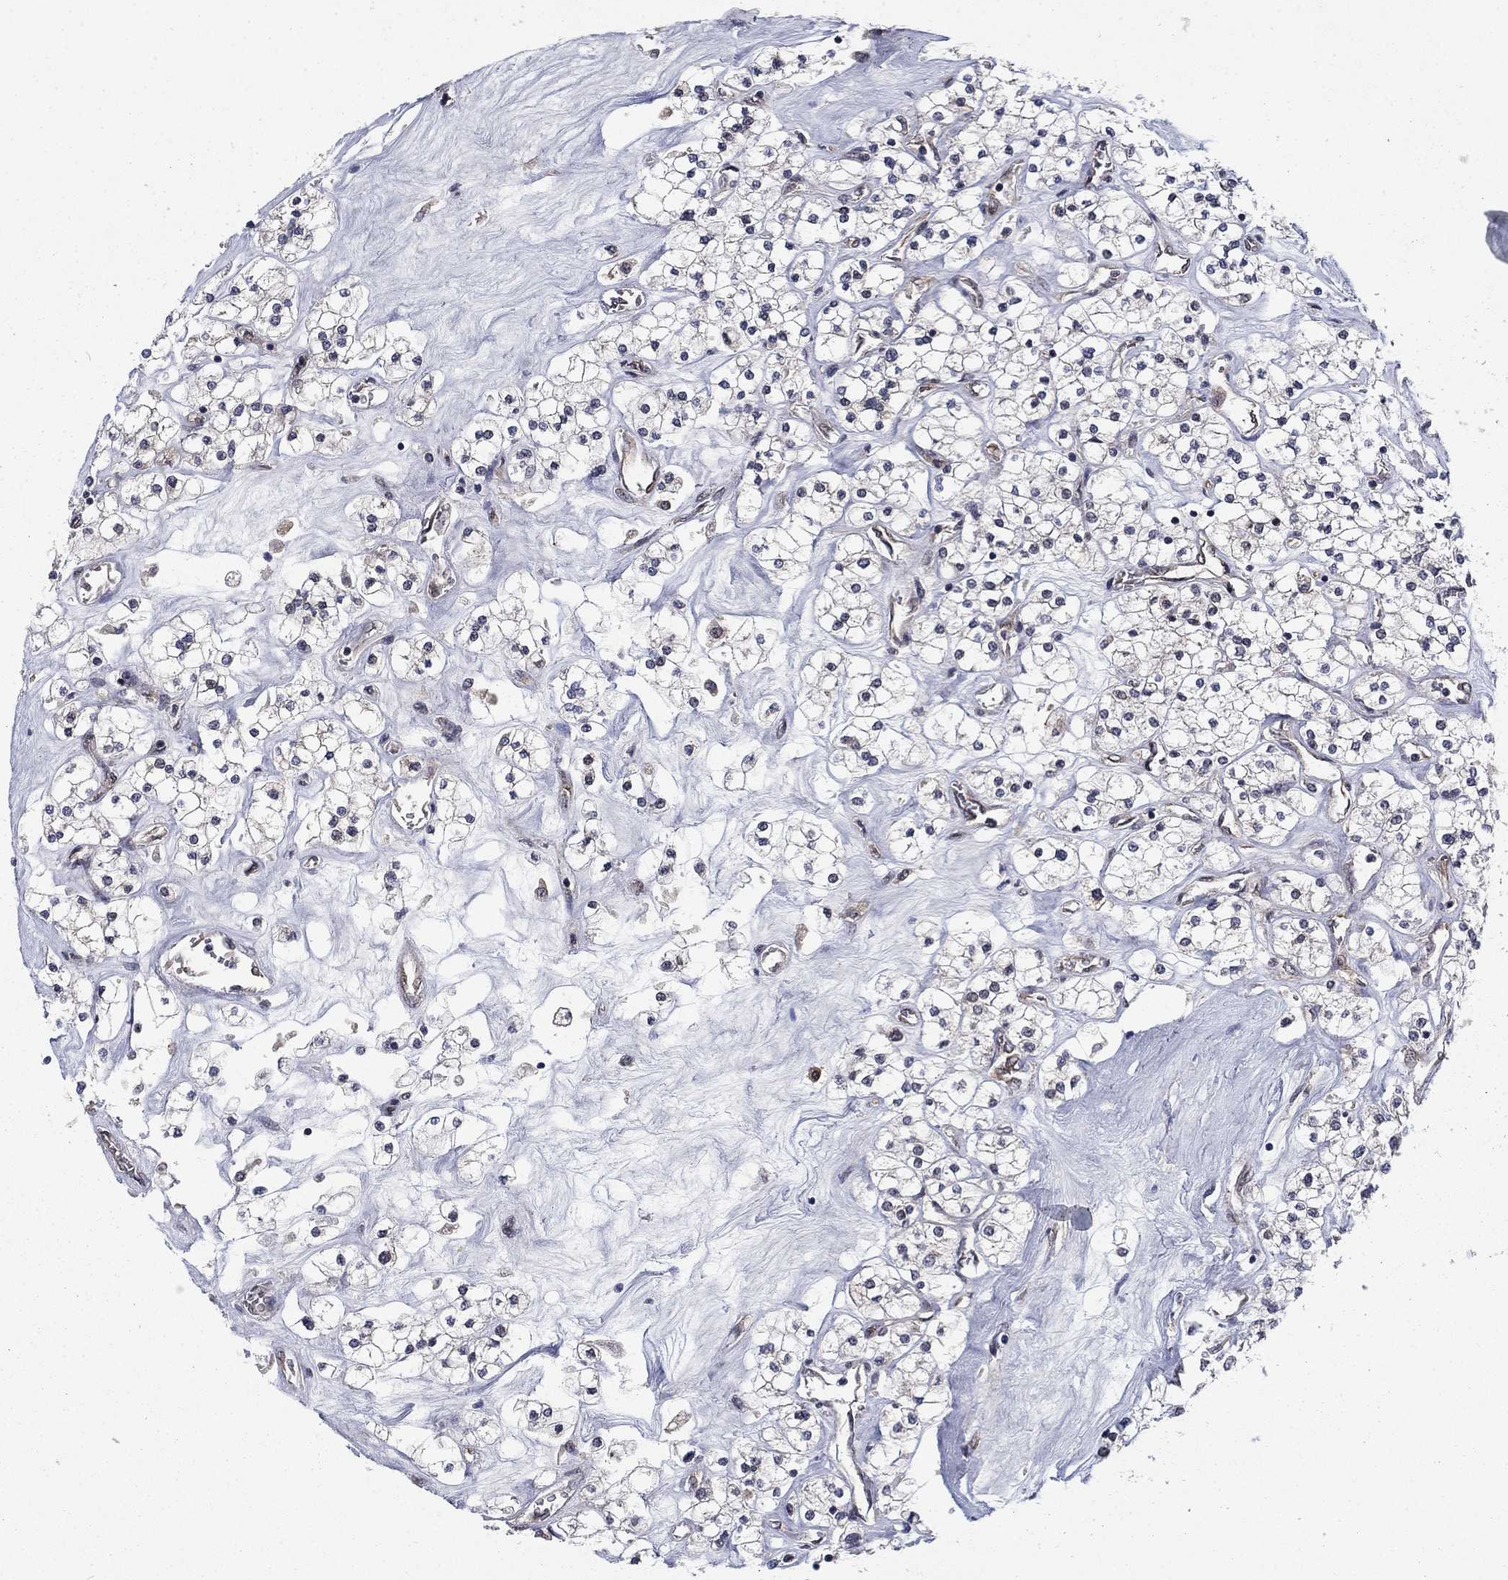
{"staining": {"intensity": "negative", "quantity": "none", "location": "none"}, "tissue": "renal cancer", "cell_type": "Tumor cells", "image_type": "cancer", "snomed": [{"axis": "morphology", "description": "Adenocarcinoma, NOS"}, {"axis": "topography", "description": "Kidney"}], "caption": "Immunohistochemistry (IHC) micrograph of neoplastic tissue: human adenocarcinoma (renal) stained with DAB displays no significant protein staining in tumor cells. The staining is performed using DAB (3,3'-diaminobenzidine) brown chromogen with nuclei counter-stained in using hematoxylin.", "gene": "DNAJA1", "patient": {"sex": "male", "age": 80}}